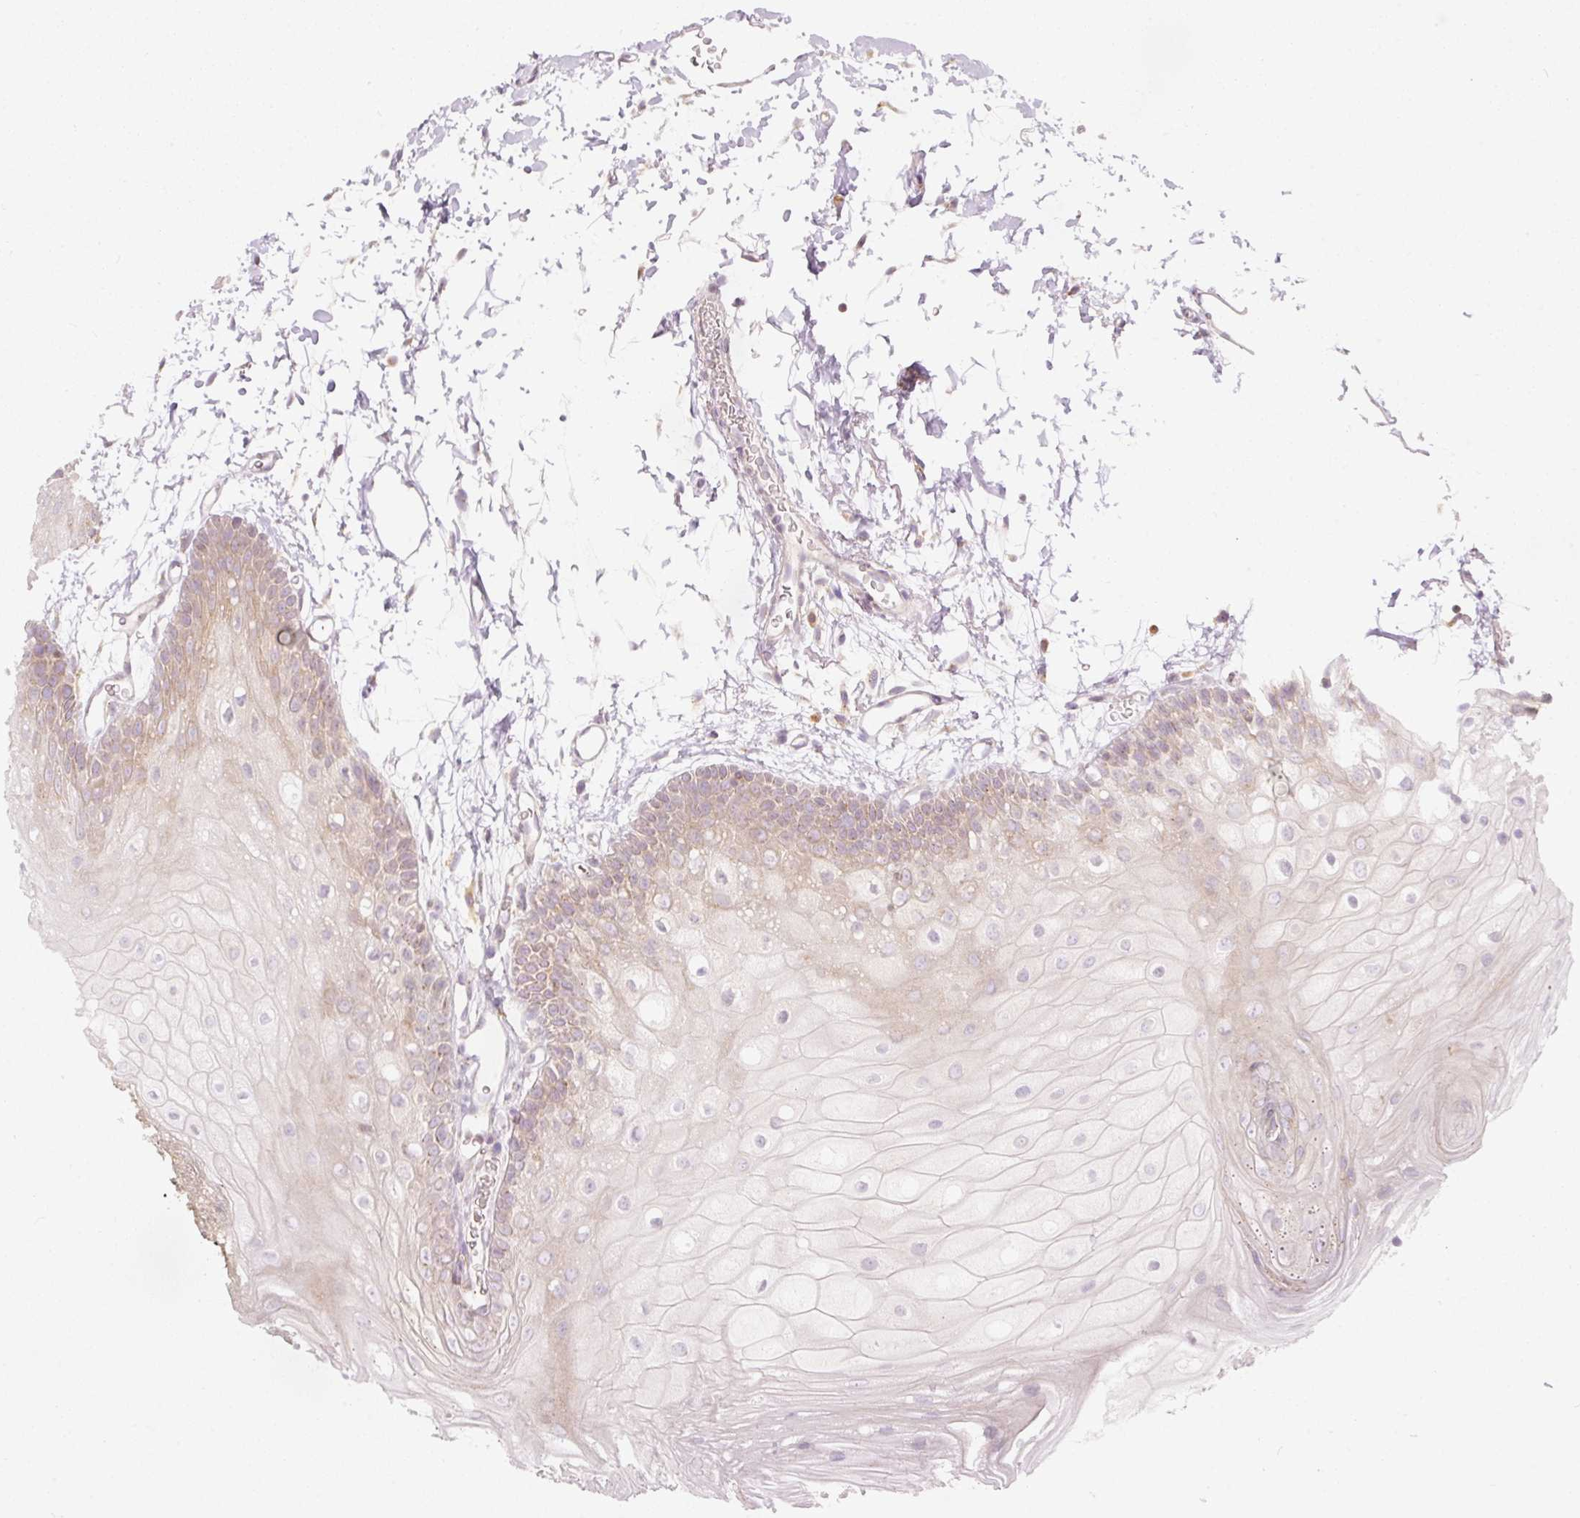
{"staining": {"intensity": "weak", "quantity": "25%-75%", "location": "cytoplasmic/membranous"}, "tissue": "oral mucosa", "cell_type": "Squamous epithelial cells", "image_type": "normal", "snomed": [{"axis": "morphology", "description": "Normal tissue, NOS"}, {"axis": "morphology", "description": "Squamous cell carcinoma, NOS"}, {"axis": "topography", "description": "Oral tissue"}, {"axis": "topography", "description": "Head-Neck"}], "caption": "Protein expression analysis of normal human oral mucosa reveals weak cytoplasmic/membranous expression in approximately 25%-75% of squamous epithelial cells. The protein of interest is shown in brown color, while the nuclei are stained blue.", "gene": "SNAPC5", "patient": {"sex": "female", "age": 81}}